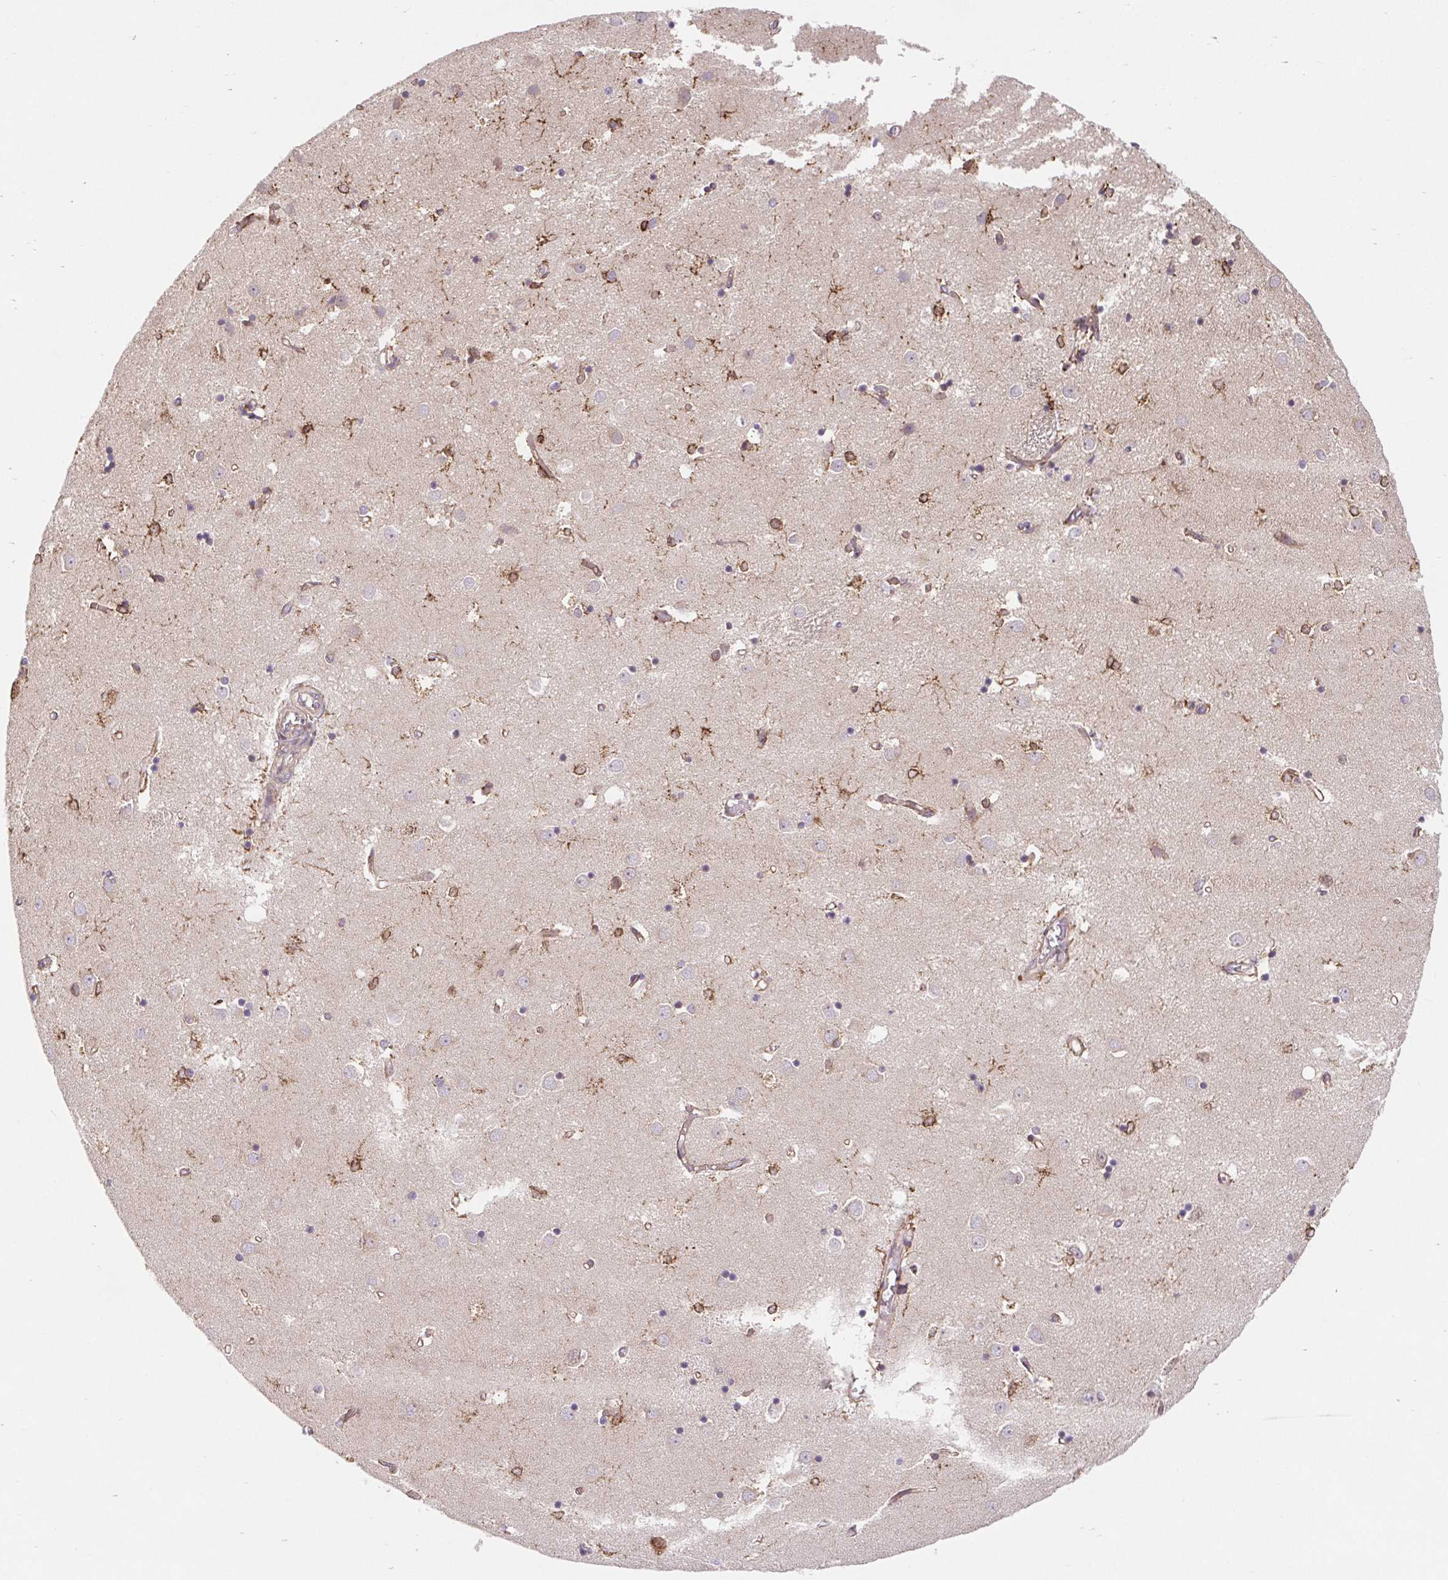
{"staining": {"intensity": "strong", "quantity": "25%-75%", "location": "cytoplasmic/membranous"}, "tissue": "caudate", "cell_type": "Glial cells", "image_type": "normal", "snomed": [{"axis": "morphology", "description": "Normal tissue, NOS"}, {"axis": "topography", "description": "Lateral ventricle wall"}], "caption": "Immunohistochemical staining of benign caudate exhibits high levels of strong cytoplasmic/membranous expression in about 25%-75% of glial cells.", "gene": "LYPD5", "patient": {"sex": "male", "age": 54}}